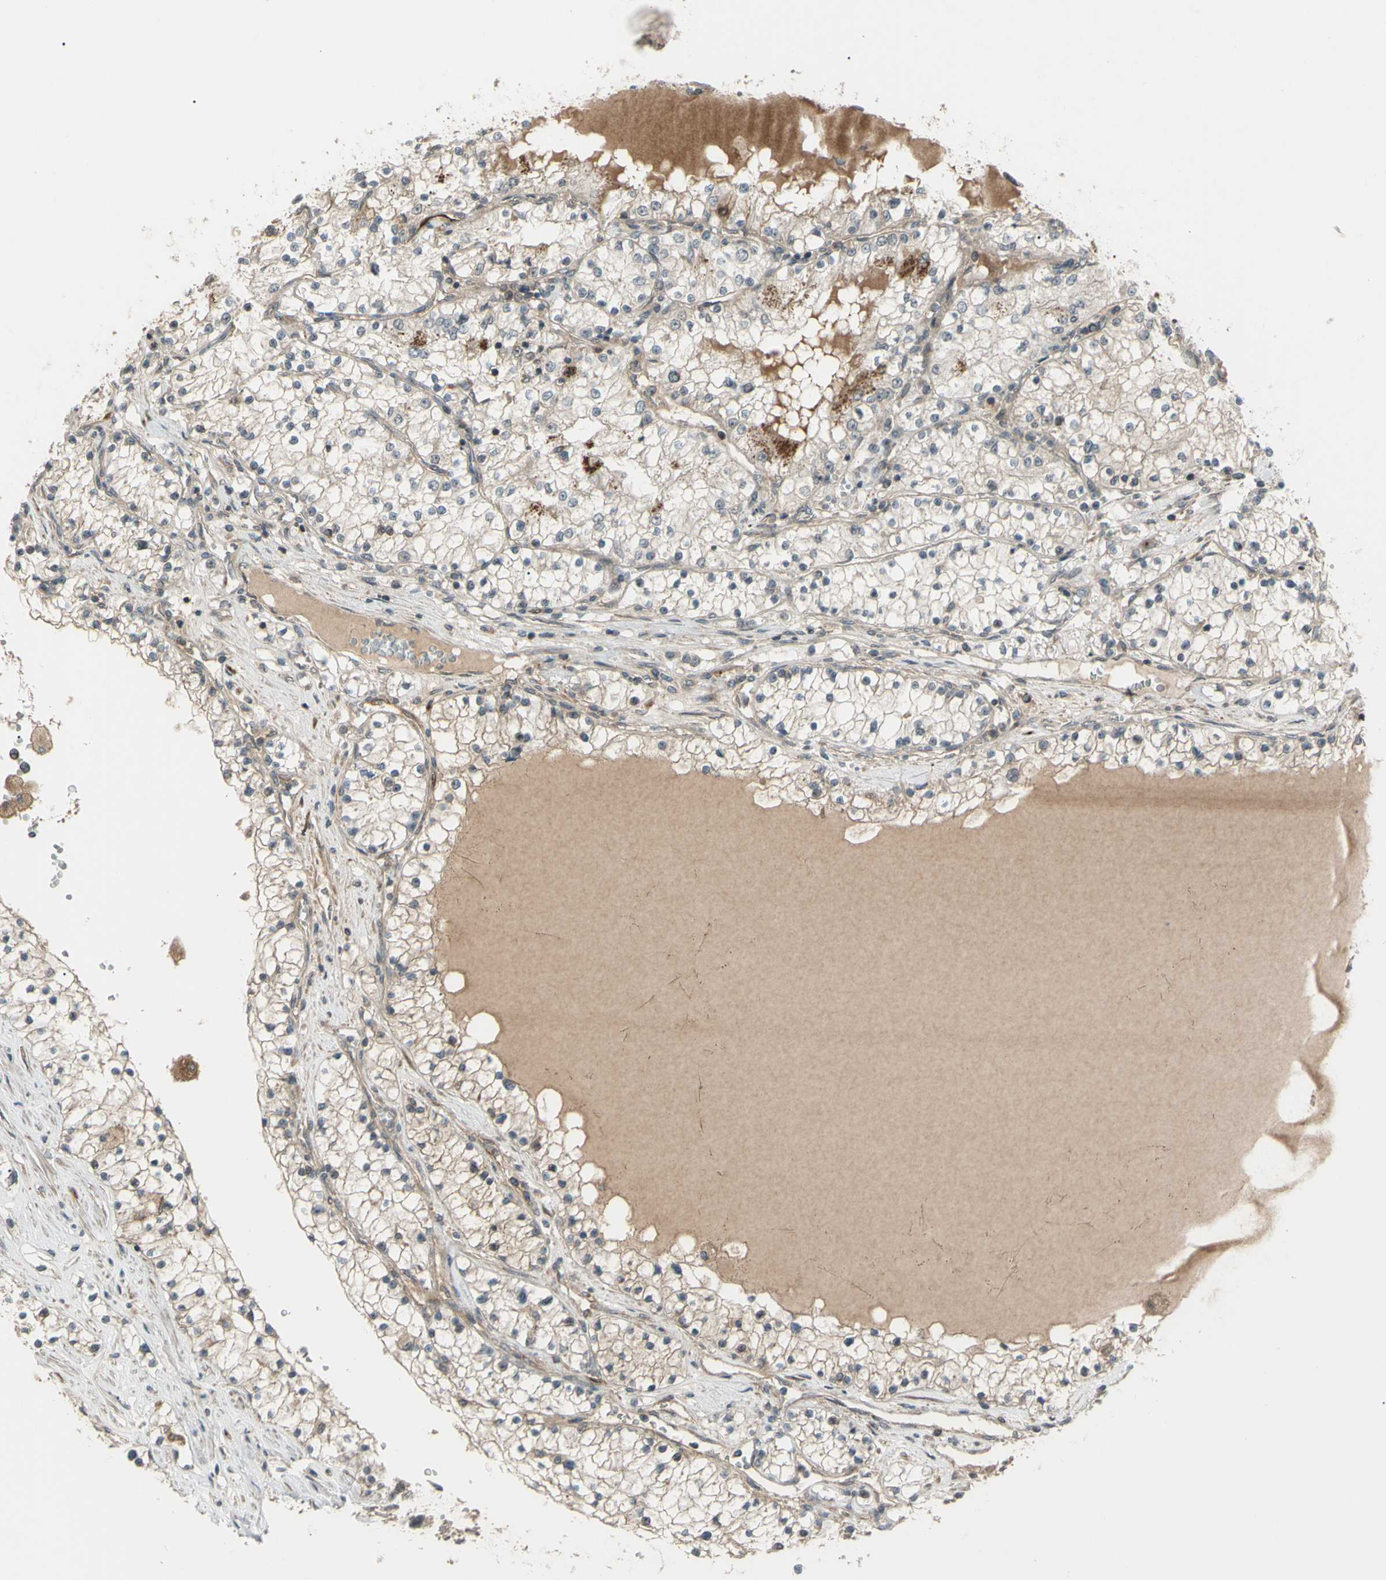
{"staining": {"intensity": "negative", "quantity": "none", "location": "none"}, "tissue": "renal cancer", "cell_type": "Tumor cells", "image_type": "cancer", "snomed": [{"axis": "morphology", "description": "Adenocarcinoma, NOS"}, {"axis": "topography", "description": "Kidney"}], "caption": "This micrograph is of renal adenocarcinoma stained with IHC to label a protein in brown with the nuclei are counter-stained blue. There is no expression in tumor cells.", "gene": "FLII", "patient": {"sex": "male", "age": 68}}